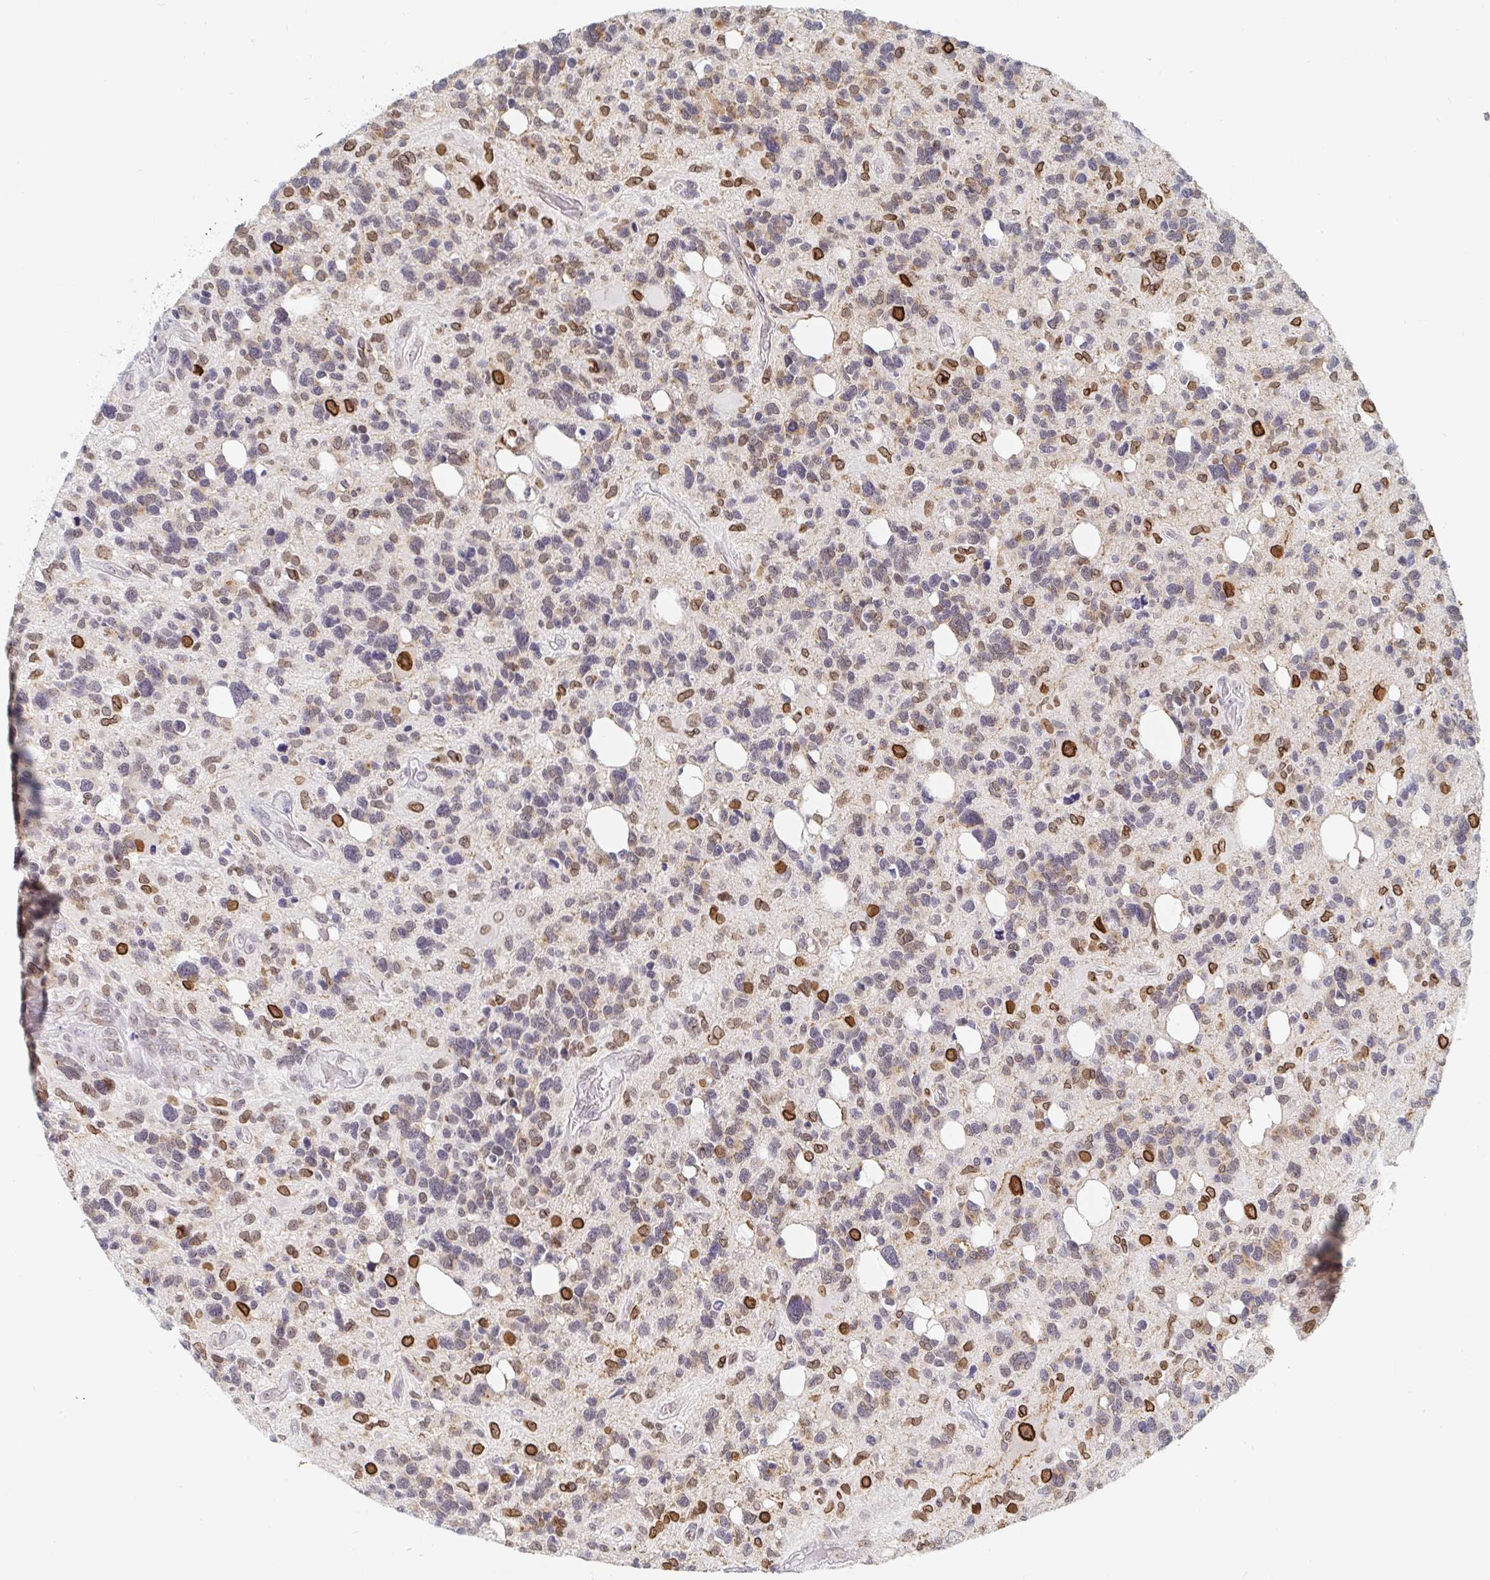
{"staining": {"intensity": "weak", "quantity": "25%-75%", "location": "cytoplasmic/membranous"}, "tissue": "glioma", "cell_type": "Tumor cells", "image_type": "cancer", "snomed": [{"axis": "morphology", "description": "Glioma, malignant, High grade"}, {"axis": "topography", "description": "Brain"}], "caption": "Glioma stained for a protein (brown) exhibits weak cytoplasmic/membranous positive expression in approximately 25%-75% of tumor cells.", "gene": "CHD2", "patient": {"sex": "male", "age": 49}}